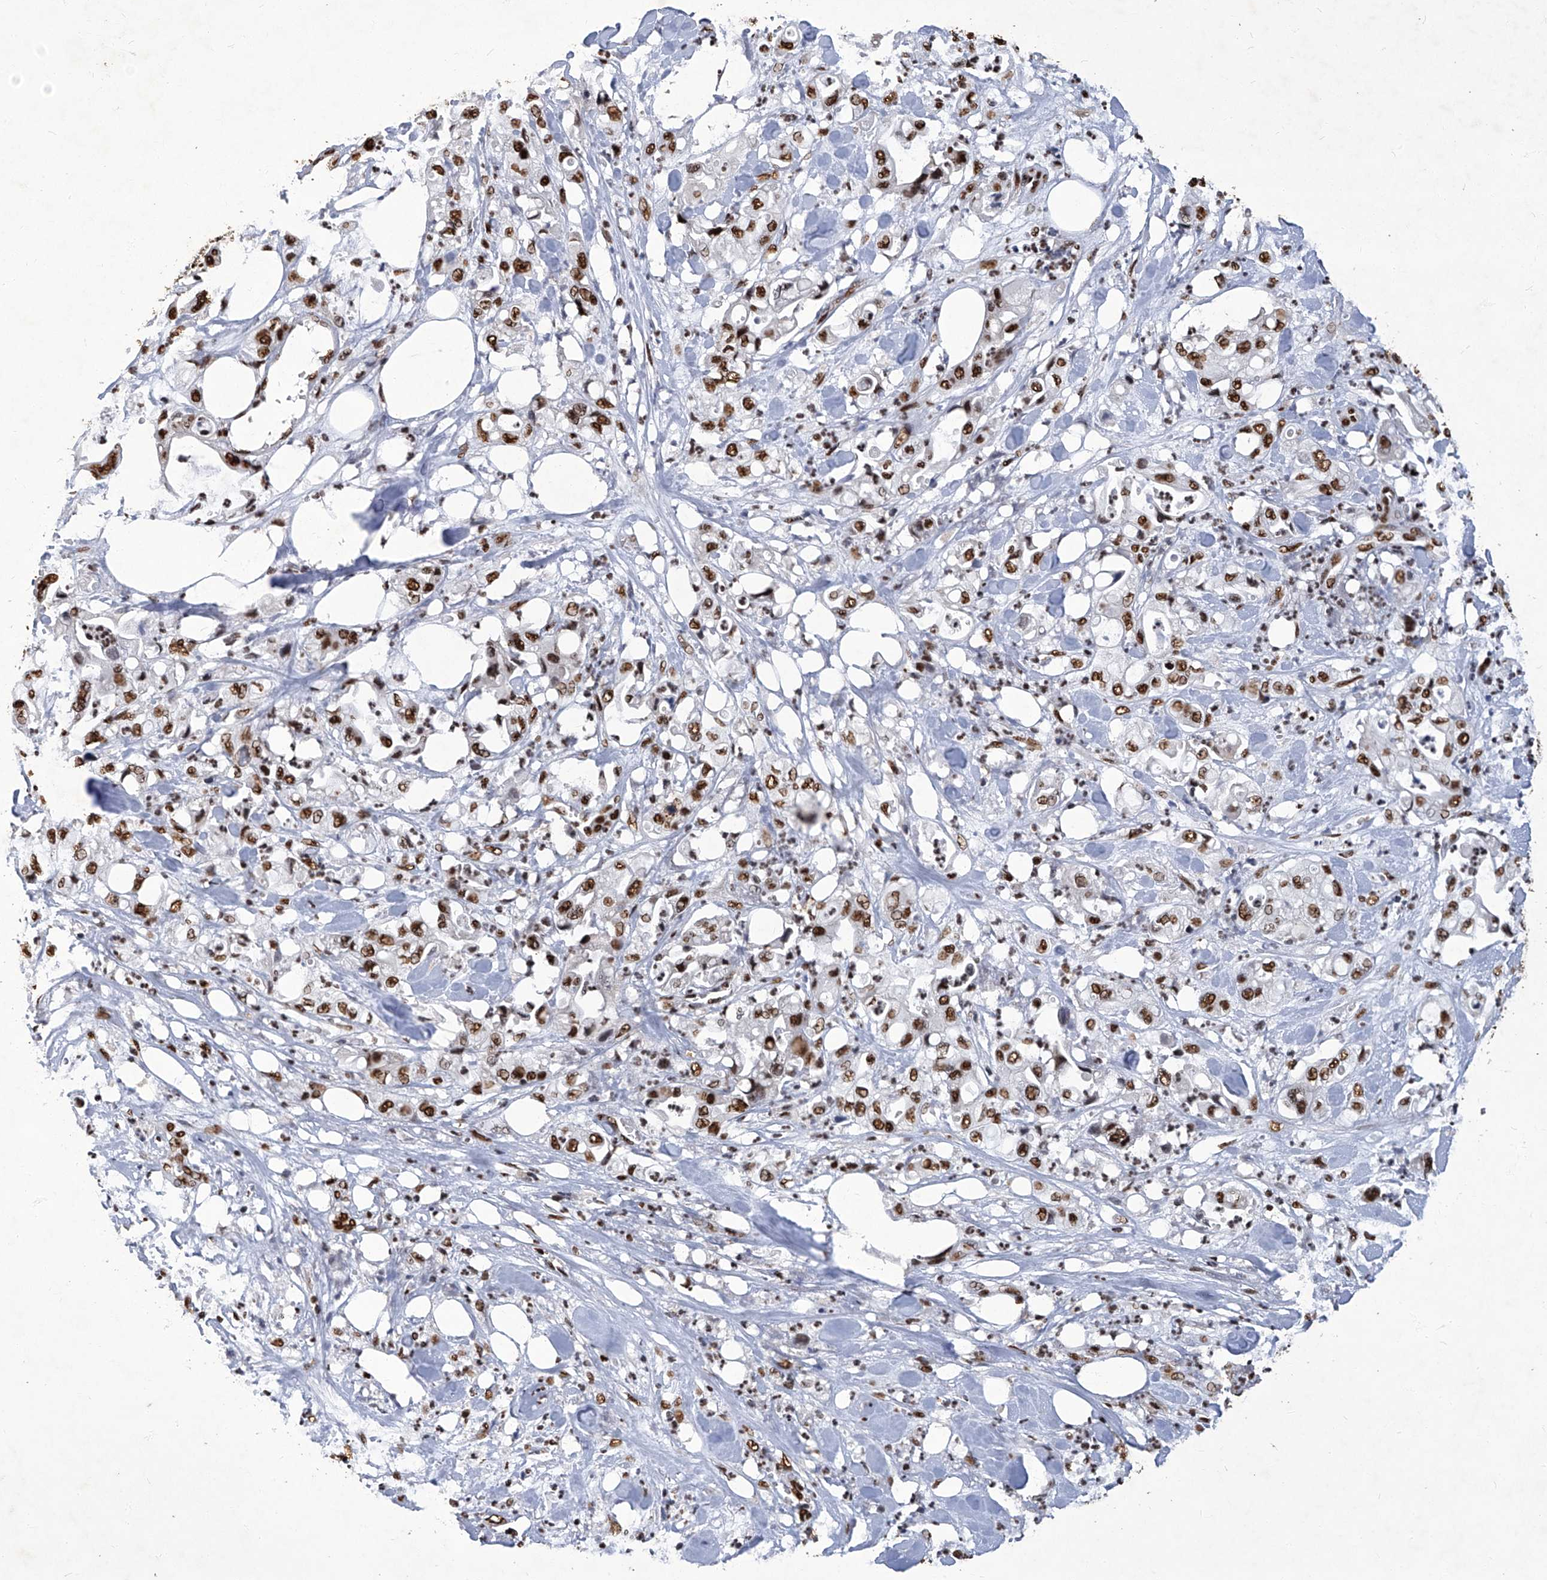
{"staining": {"intensity": "moderate", "quantity": ">75%", "location": "nuclear"}, "tissue": "pancreatic cancer", "cell_type": "Tumor cells", "image_type": "cancer", "snomed": [{"axis": "morphology", "description": "Adenocarcinoma, NOS"}, {"axis": "topography", "description": "Pancreas"}], "caption": "An immunohistochemistry (IHC) image of neoplastic tissue is shown. Protein staining in brown highlights moderate nuclear positivity in pancreatic cancer within tumor cells.", "gene": "HBP1", "patient": {"sex": "male", "age": 70}}